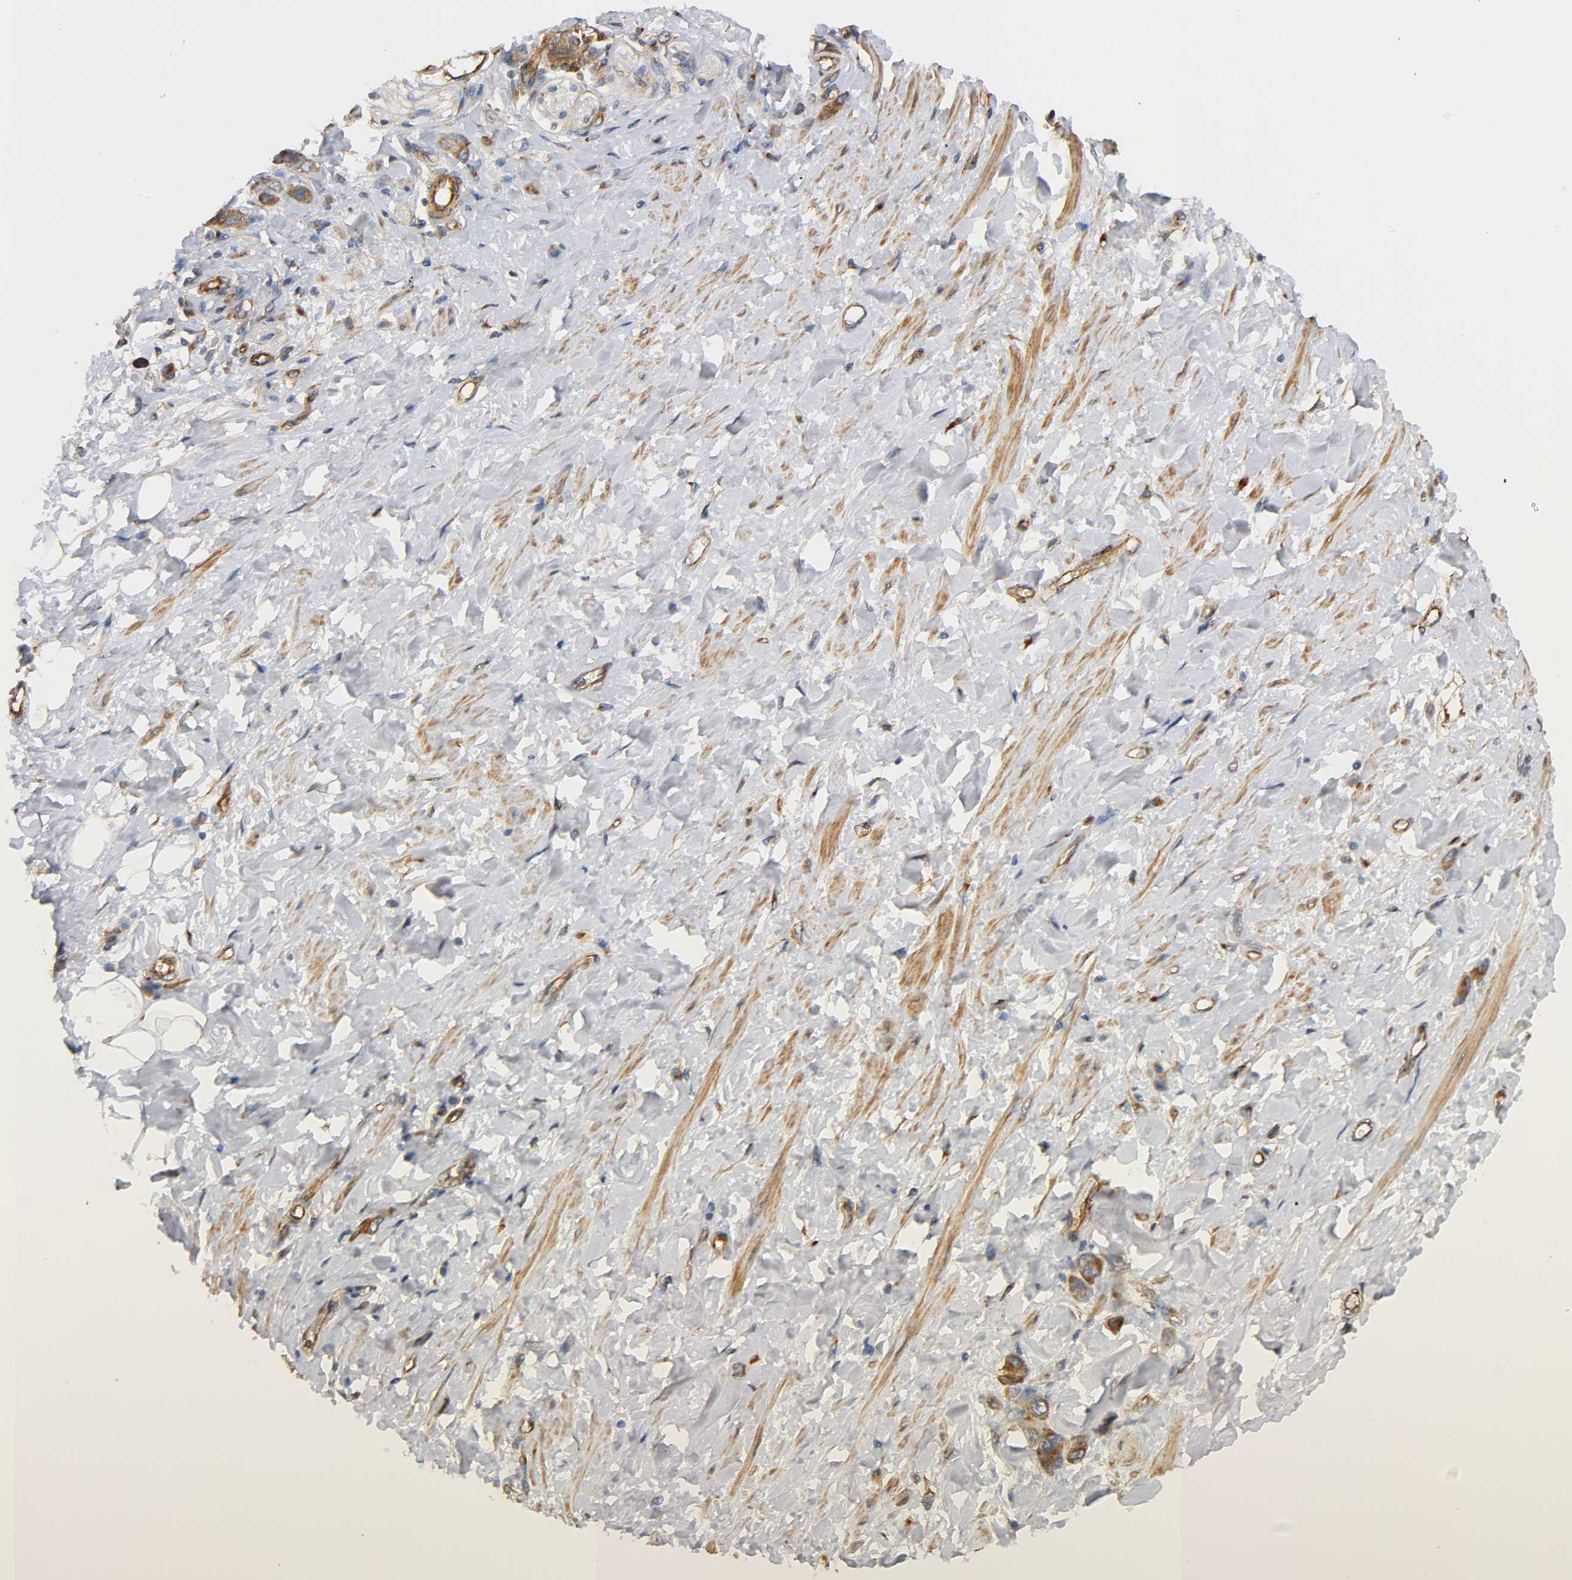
{"staining": {"intensity": "weak", "quantity": "25%-75%", "location": "cytoplasmic/membranous"}, "tissue": "stomach cancer", "cell_type": "Tumor cells", "image_type": "cancer", "snomed": [{"axis": "morphology", "description": "Adenocarcinoma, NOS"}, {"axis": "topography", "description": "Stomach"}], "caption": "Protein staining of adenocarcinoma (stomach) tissue shows weak cytoplasmic/membranous positivity in about 25%-75% of tumor cells. The protein of interest is shown in brown color, while the nuclei are stained blue.", "gene": "IFITM3", "patient": {"sex": "male", "age": 82}}